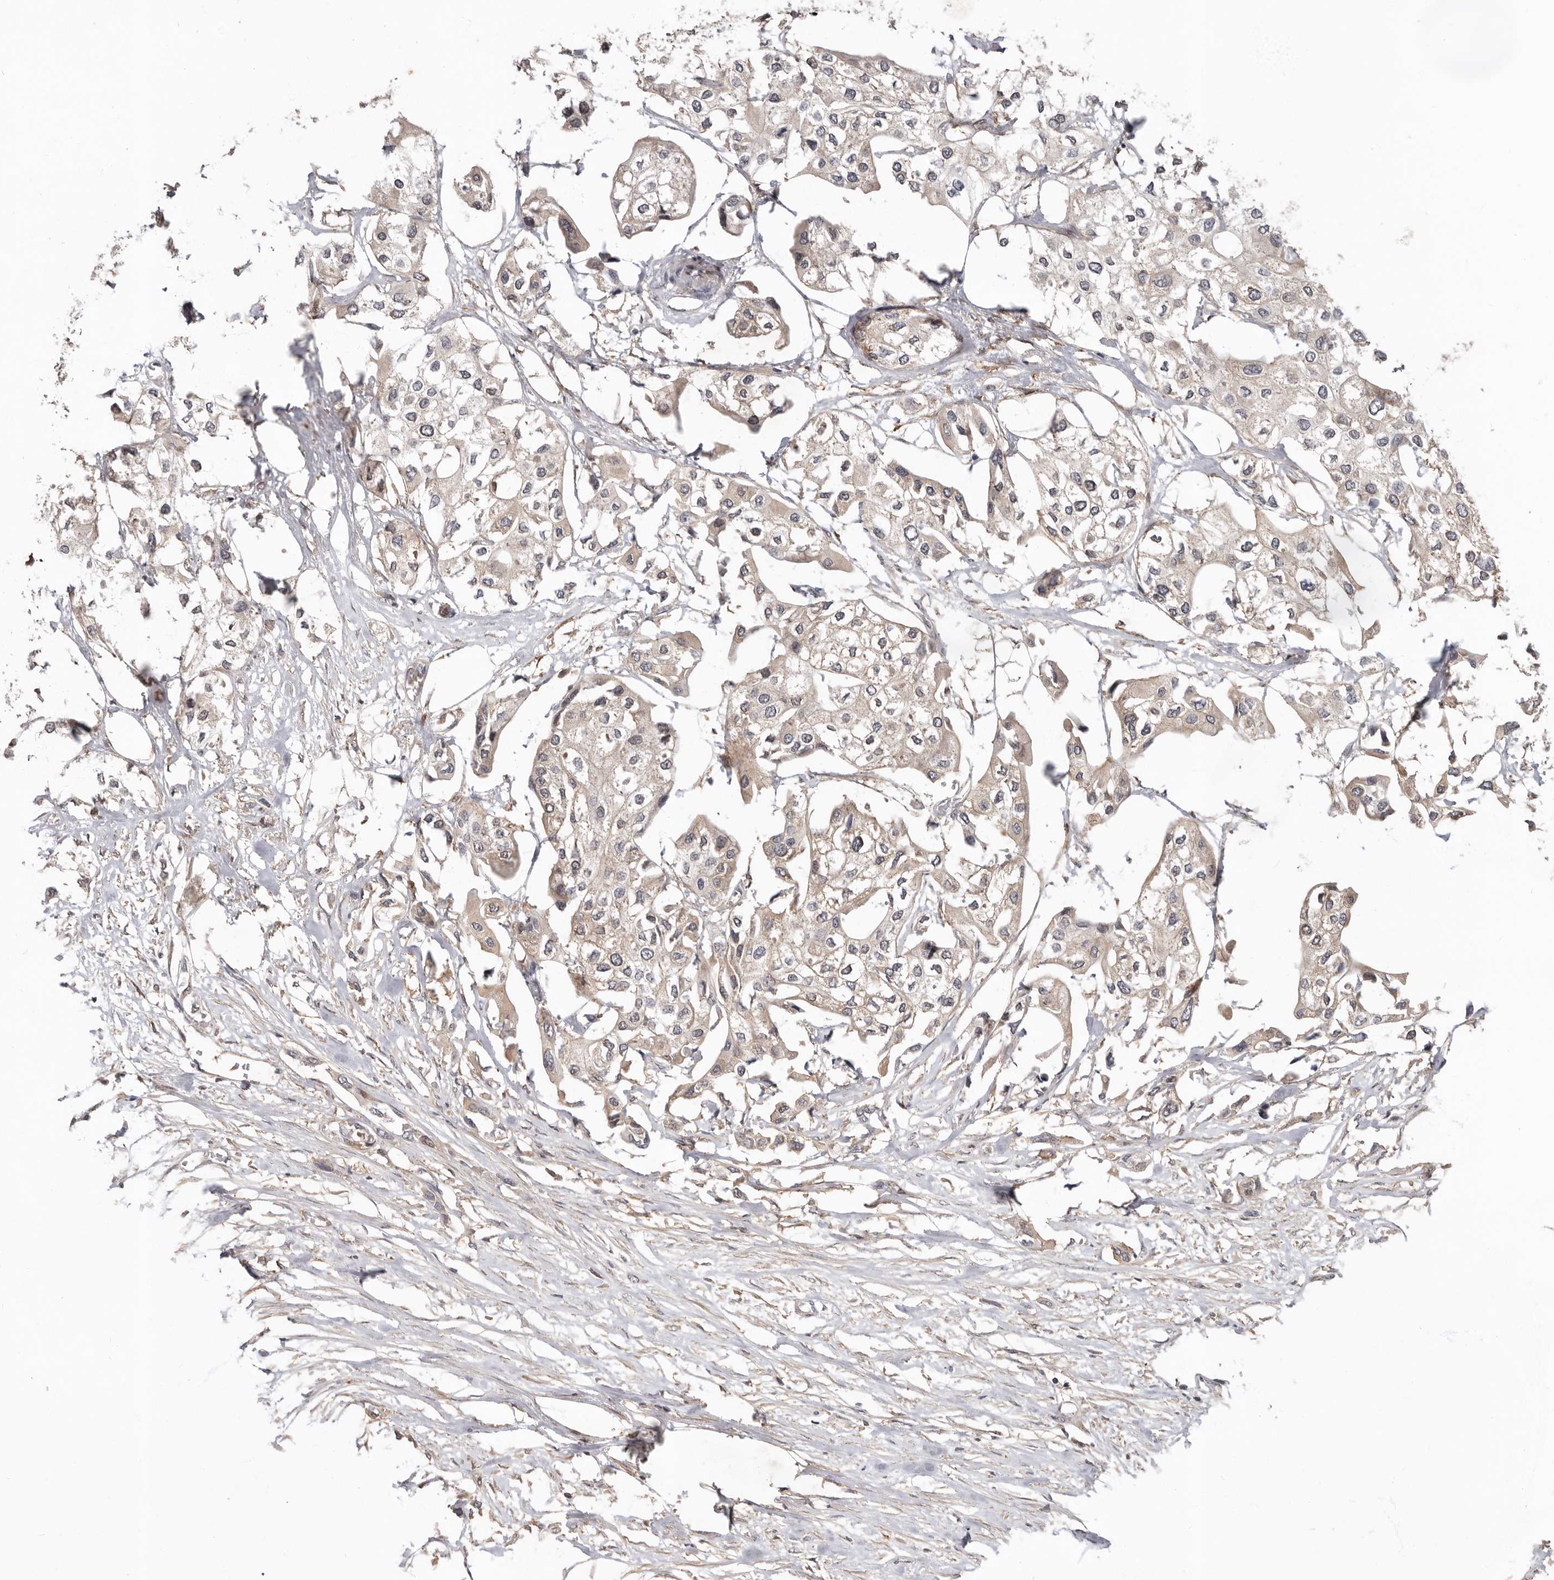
{"staining": {"intensity": "weak", "quantity": ">75%", "location": "cytoplasmic/membranous"}, "tissue": "urothelial cancer", "cell_type": "Tumor cells", "image_type": "cancer", "snomed": [{"axis": "morphology", "description": "Urothelial carcinoma, High grade"}, {"axis": "topography", "description": "Urinary bladder"}], "caption": "Protein staining by IHC shows weak cytoplasmic/membranous staining in about >75% of tumor cells in urothelial cancer. (brown staining indicates protein expression, while blue staining denotes nuclei).", "gene": "LRGUK", "patient": {"sex": "male", "age": 64}}